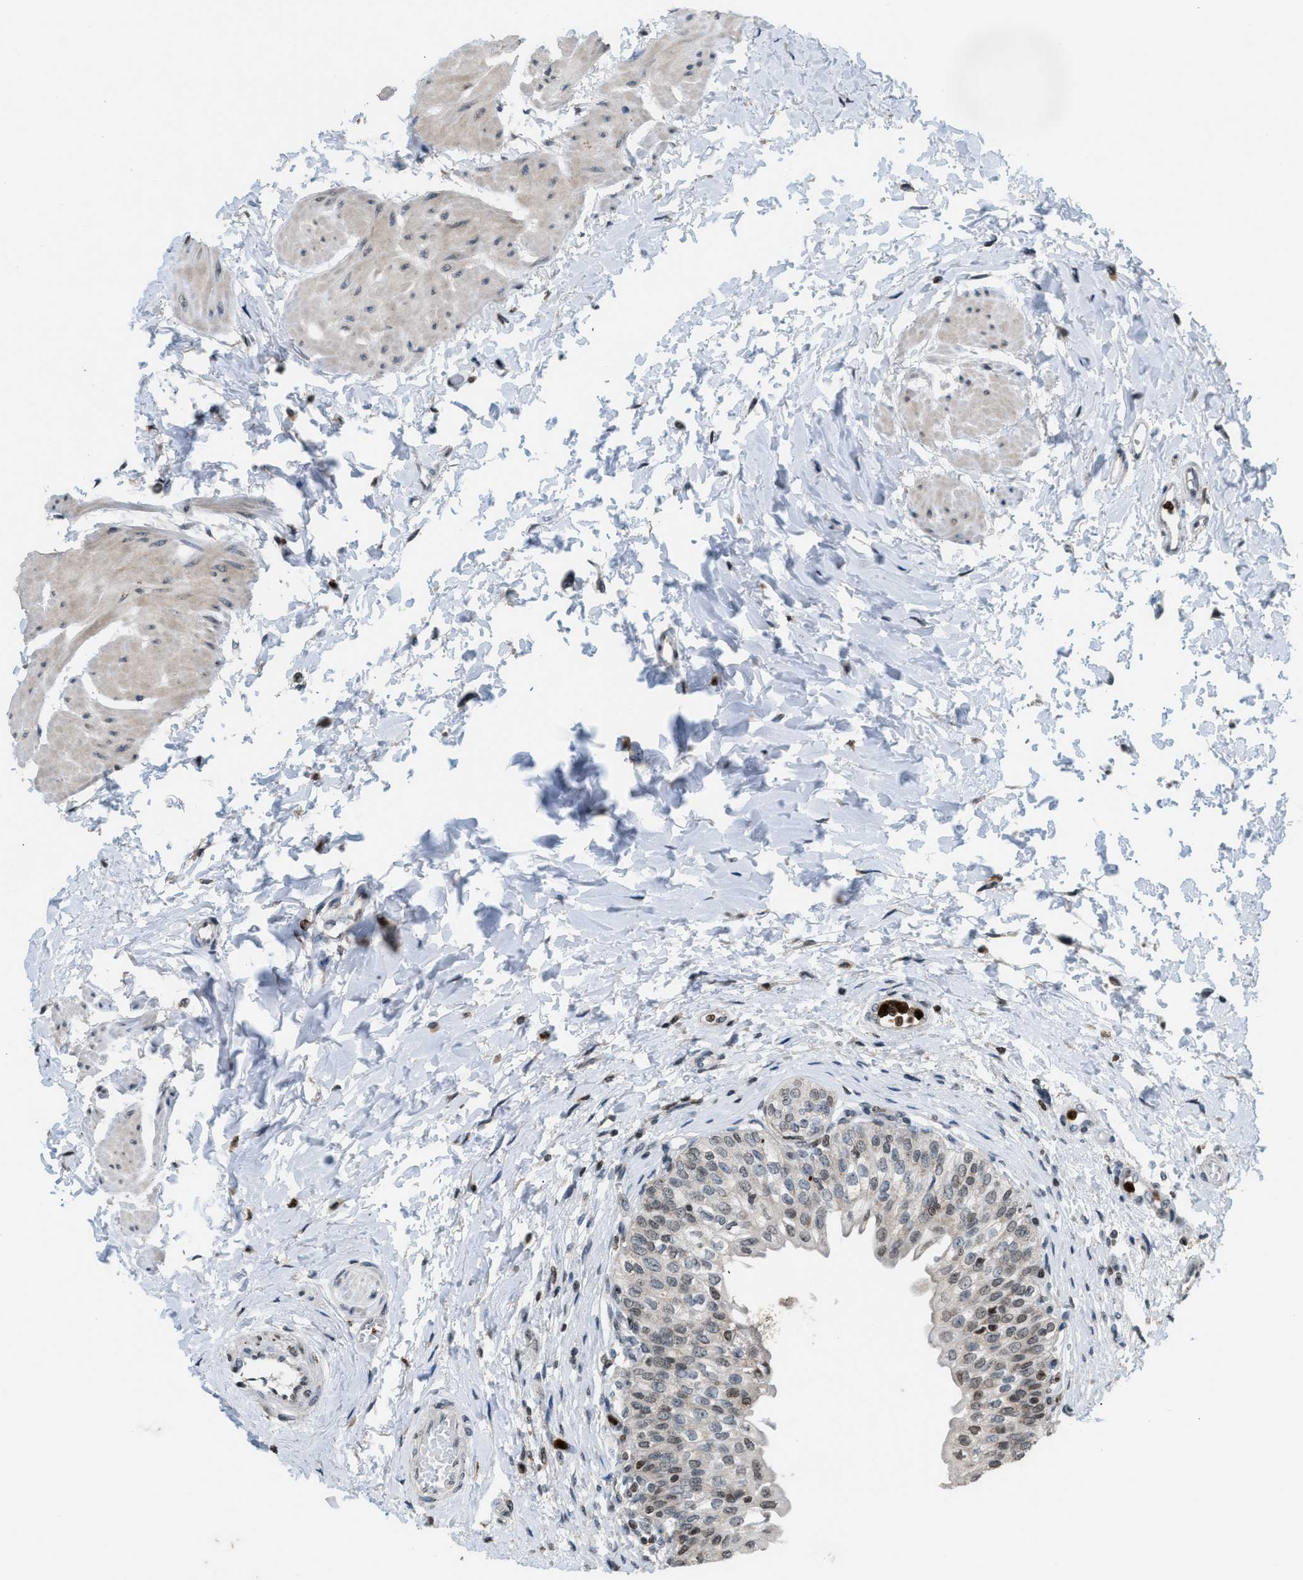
{"staining": {"intensity": "weak", "quantity": ">75%", "location": "cytoplasmic/membranous"}, "tissue": "urinary bladder", "cell_type": "Urothelial cells", "image_type": "normal", "snomed": [{"axis": "morphology", "description": "Normal tissue, NOS"}, {"axis": "topography", "description": "Urinary bladder"}], "caption": "Protein positivity by immunohistochemistry exhibits weak cytoplasmic/membranous staining in approximately >75% of urothelial cells in normal urinary bladder.", "gene": "PRUNE2", "patient": {"sex": "male", "age": 55}}